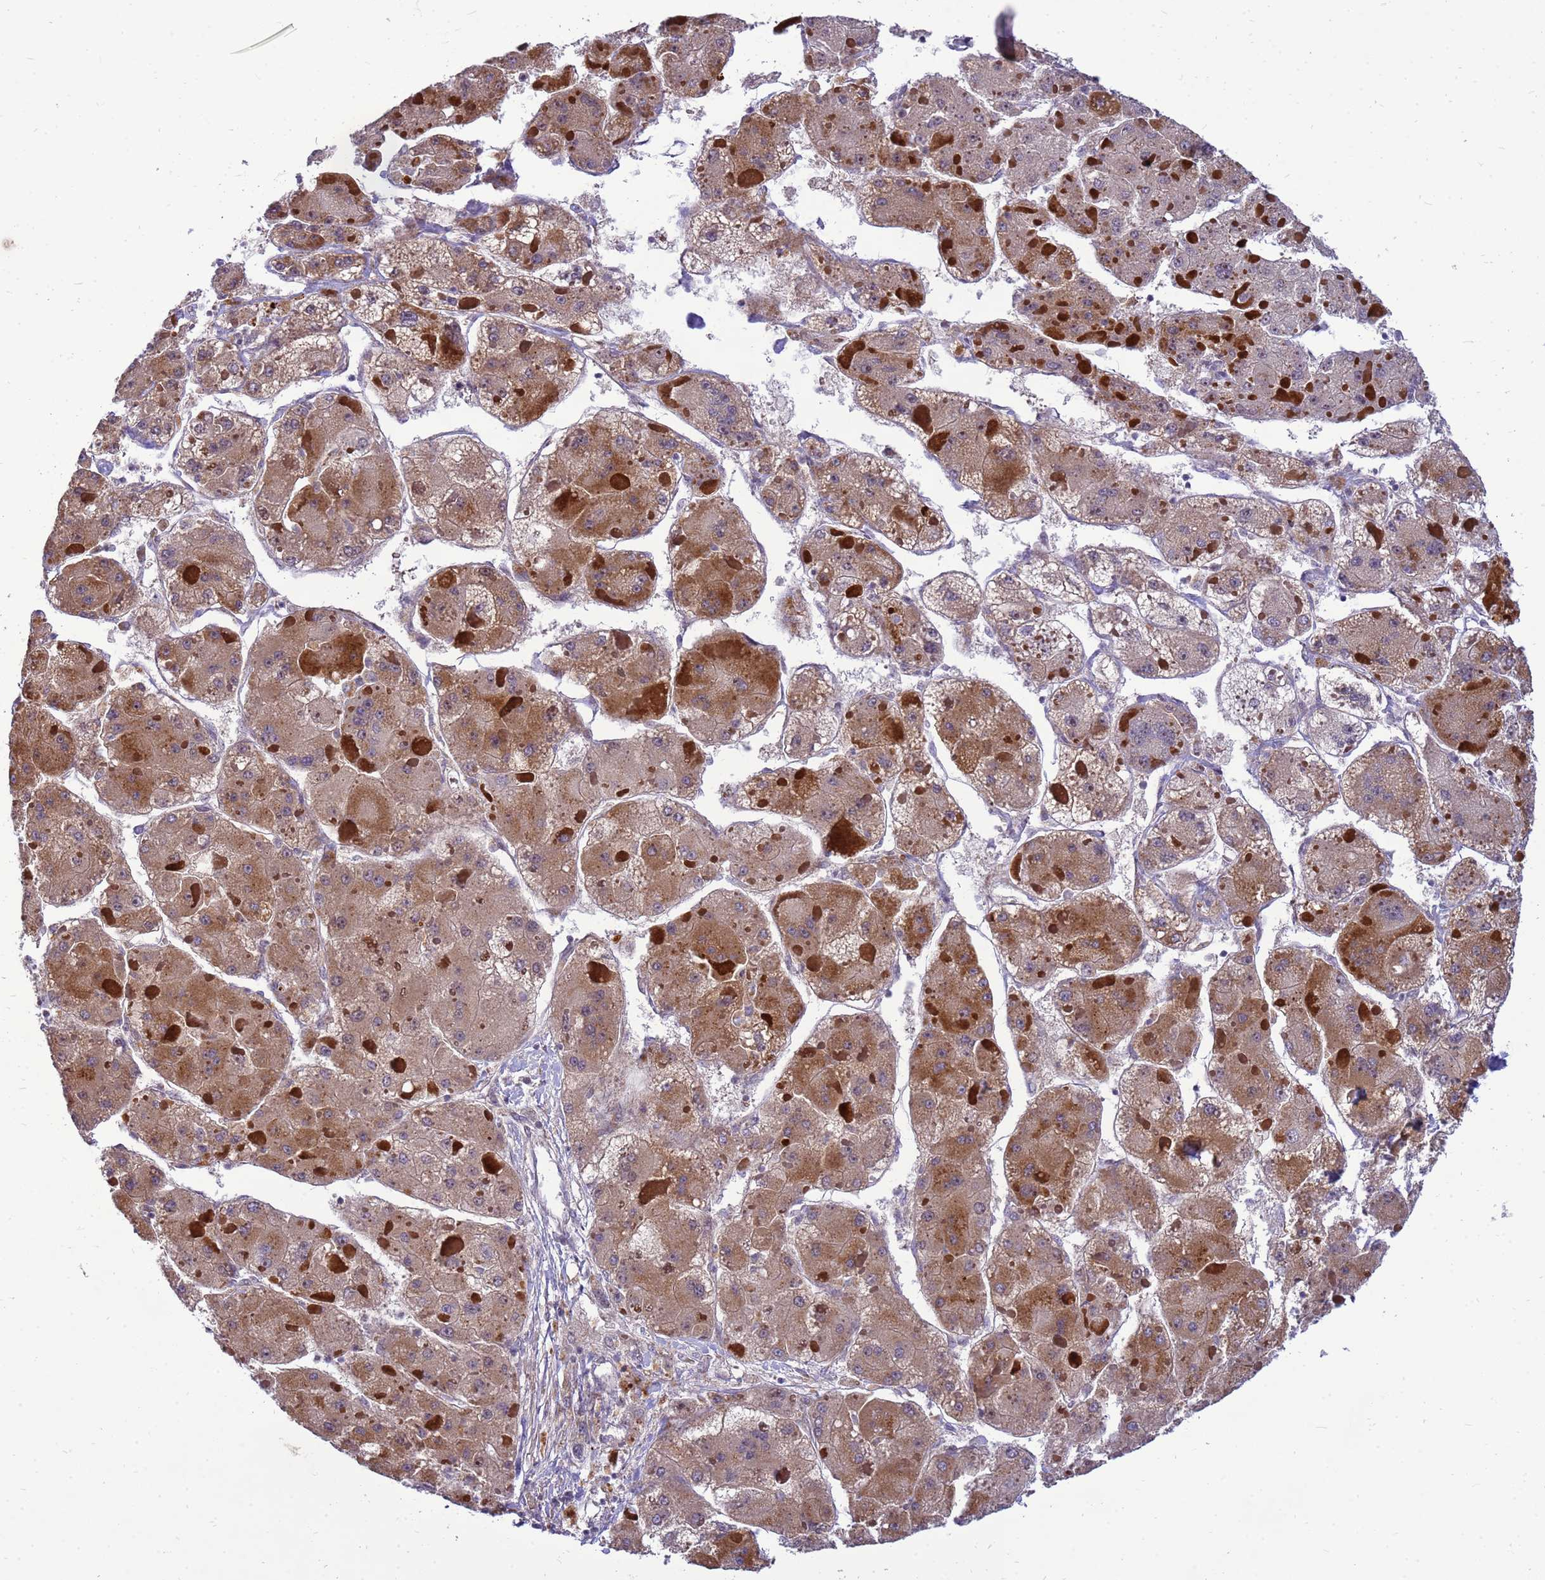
{"staining": {"intensity": "moderate", "quantity": ">75%", "location": "cytoplasmic/membranous"}, "tissue": "liver cancer", "cell_type": "Tumor cells", "image_type": "cancer", "snomed": [{"axis": "morphology", "description": "Carcinoma, Hepatocellular, NOS"}, {"axis": "topography", "description": "Liver"}], "caption": "Immunohistochemistry image of human liver hepatocellular carcinoma stained for a protein (brown), which shows medium levels of moderate cytoplasmic/membranous expression in approximately >75% of tumor cells.", "gene": "C12orf43", "patient": {"sex": "female", "age": 73}}